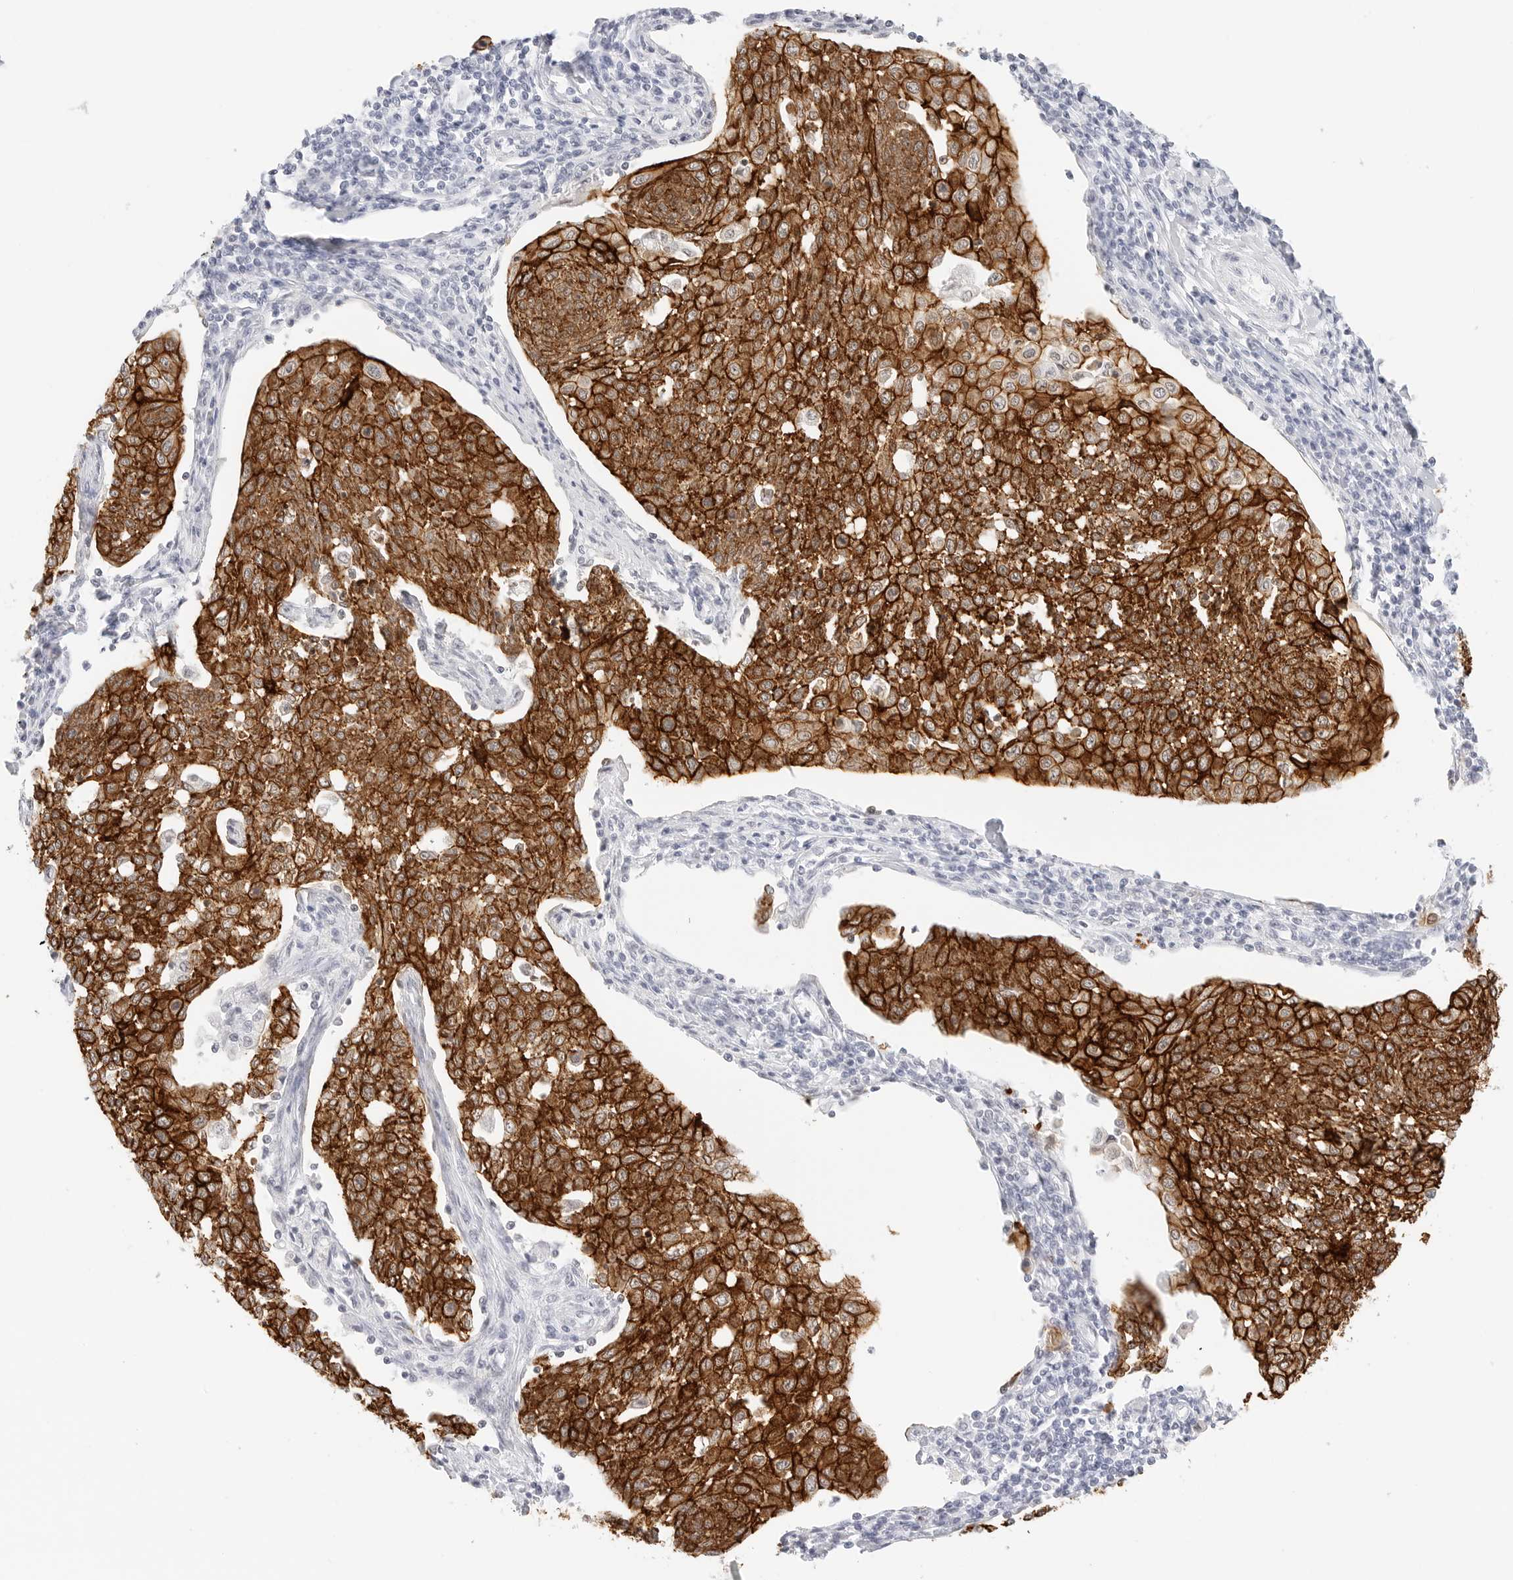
{"staining": {"intensity": "strong", "quantity": ">75%", "location": "cytoplasmic/membranous"}, "tissue": "cervical cancer", "cell_type": "Tumor cells", "image_type": "cancer", "snomed": [{"axis": "morphology", "description": "Squamous cell carcinoma, NOS"}, {"axis": "topography", "description": "Cervix"}], "caption": "Immunohistochemistry (IHC) histopathology image of neoplastic tissue: human cervical cancer stained using IHC exhibits high levels of strong protein expression localized specifically in the cytoplasmic/membranous of tumor cells, appearing as a cytoplasmic/membranous brown color.", "gene": "CDH1", "patient": {"sex": "female", "age": 34}}